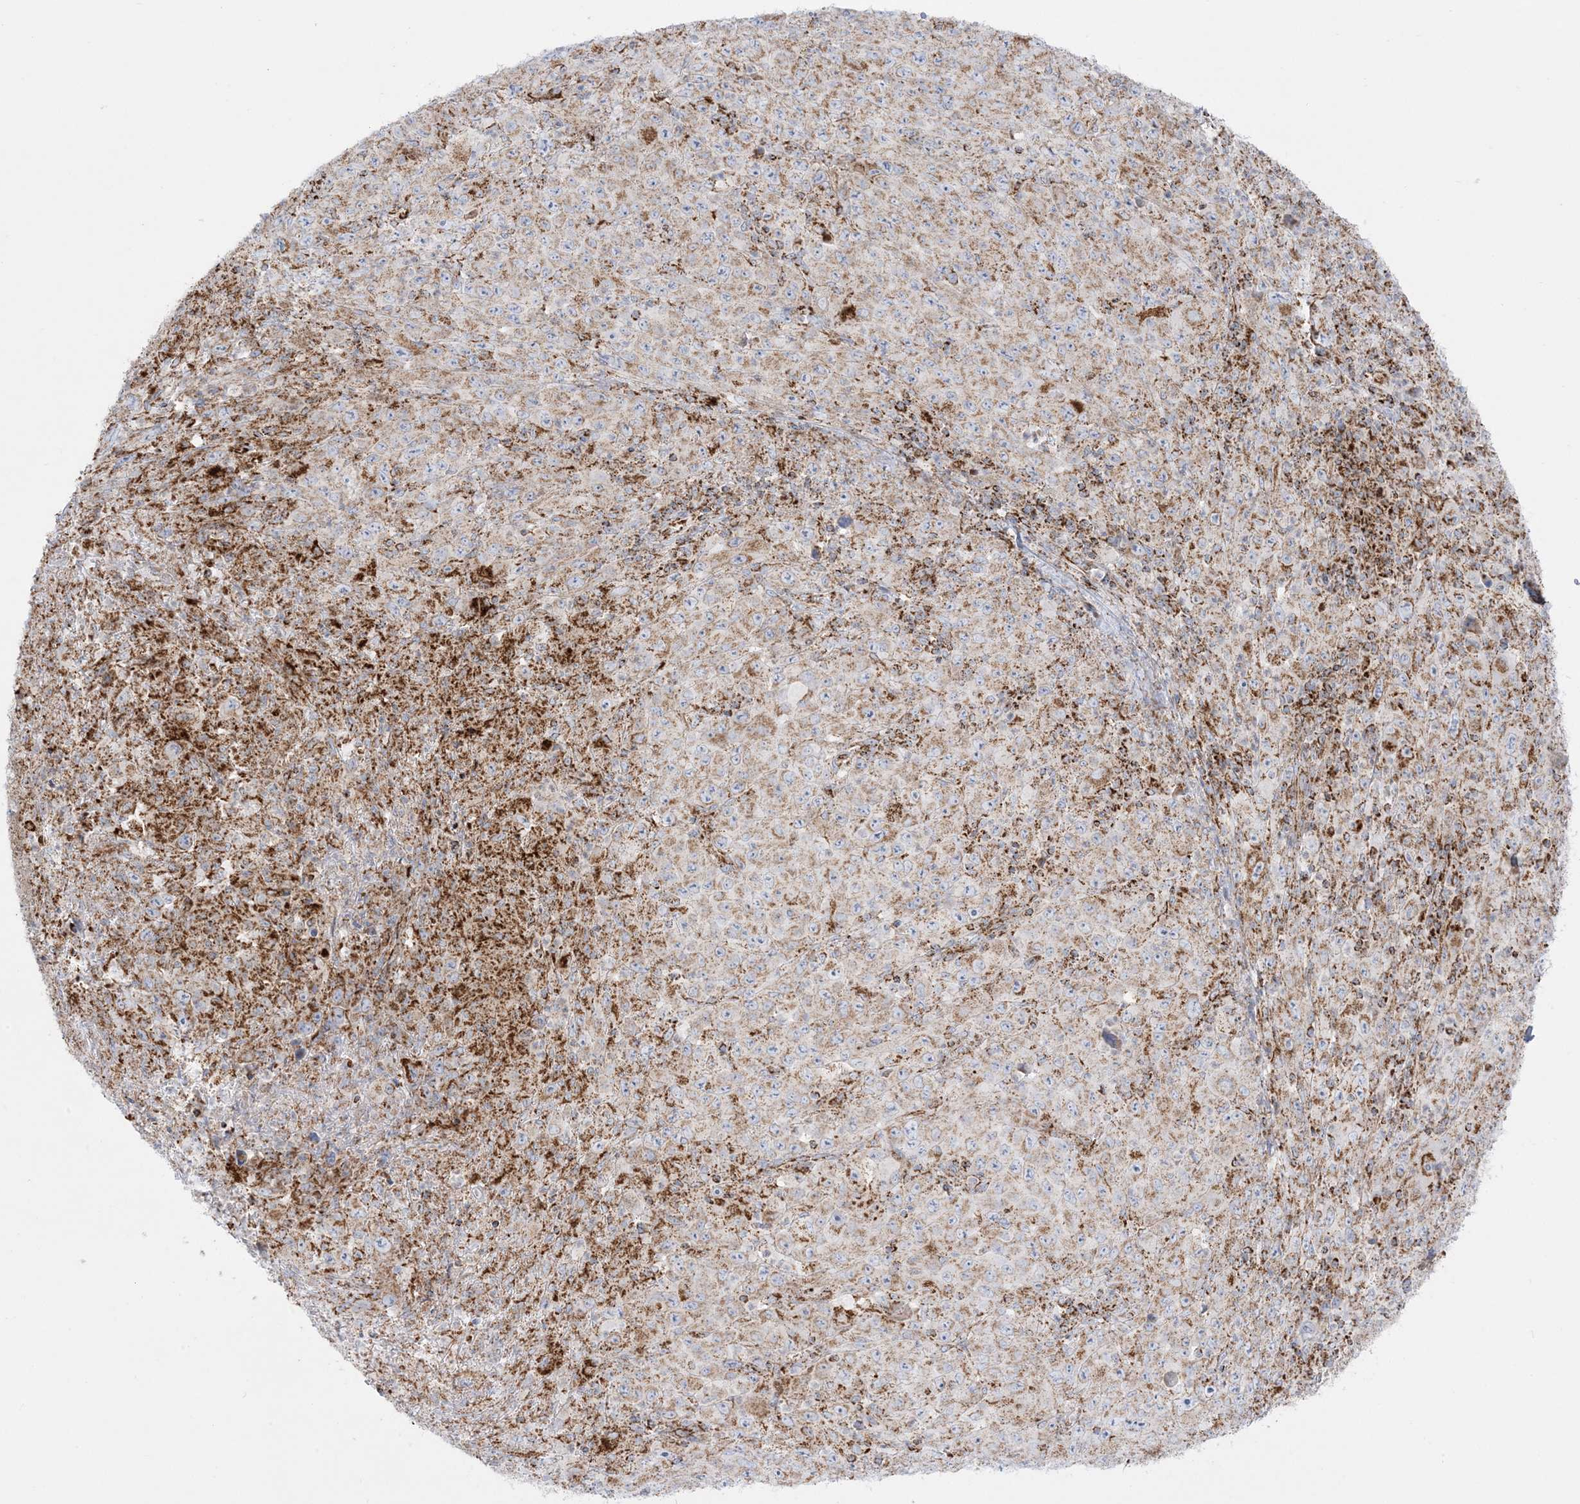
{"staining": {"intensity": "moderate", "quantity": ">75%", "location": "cytoplasmic/membranous"}, "tissue": "melanoma", "cell_type": "Tumor cells", "image_type": "cancer", "snomed": [{"axis": "morphology", "description": "Malignant melanoma, Metastatic site"}, {"axis": "topography", "description": "Skin"}], "caption": "The photomicrograph reveals a brown stain indicating the presence of a protein in the cytoplasmic/membranous of tumor cells in malignant melanoma (metastatic site).", "gene": "MRPS36", "patient": {"sex": "female", "age": 56}}